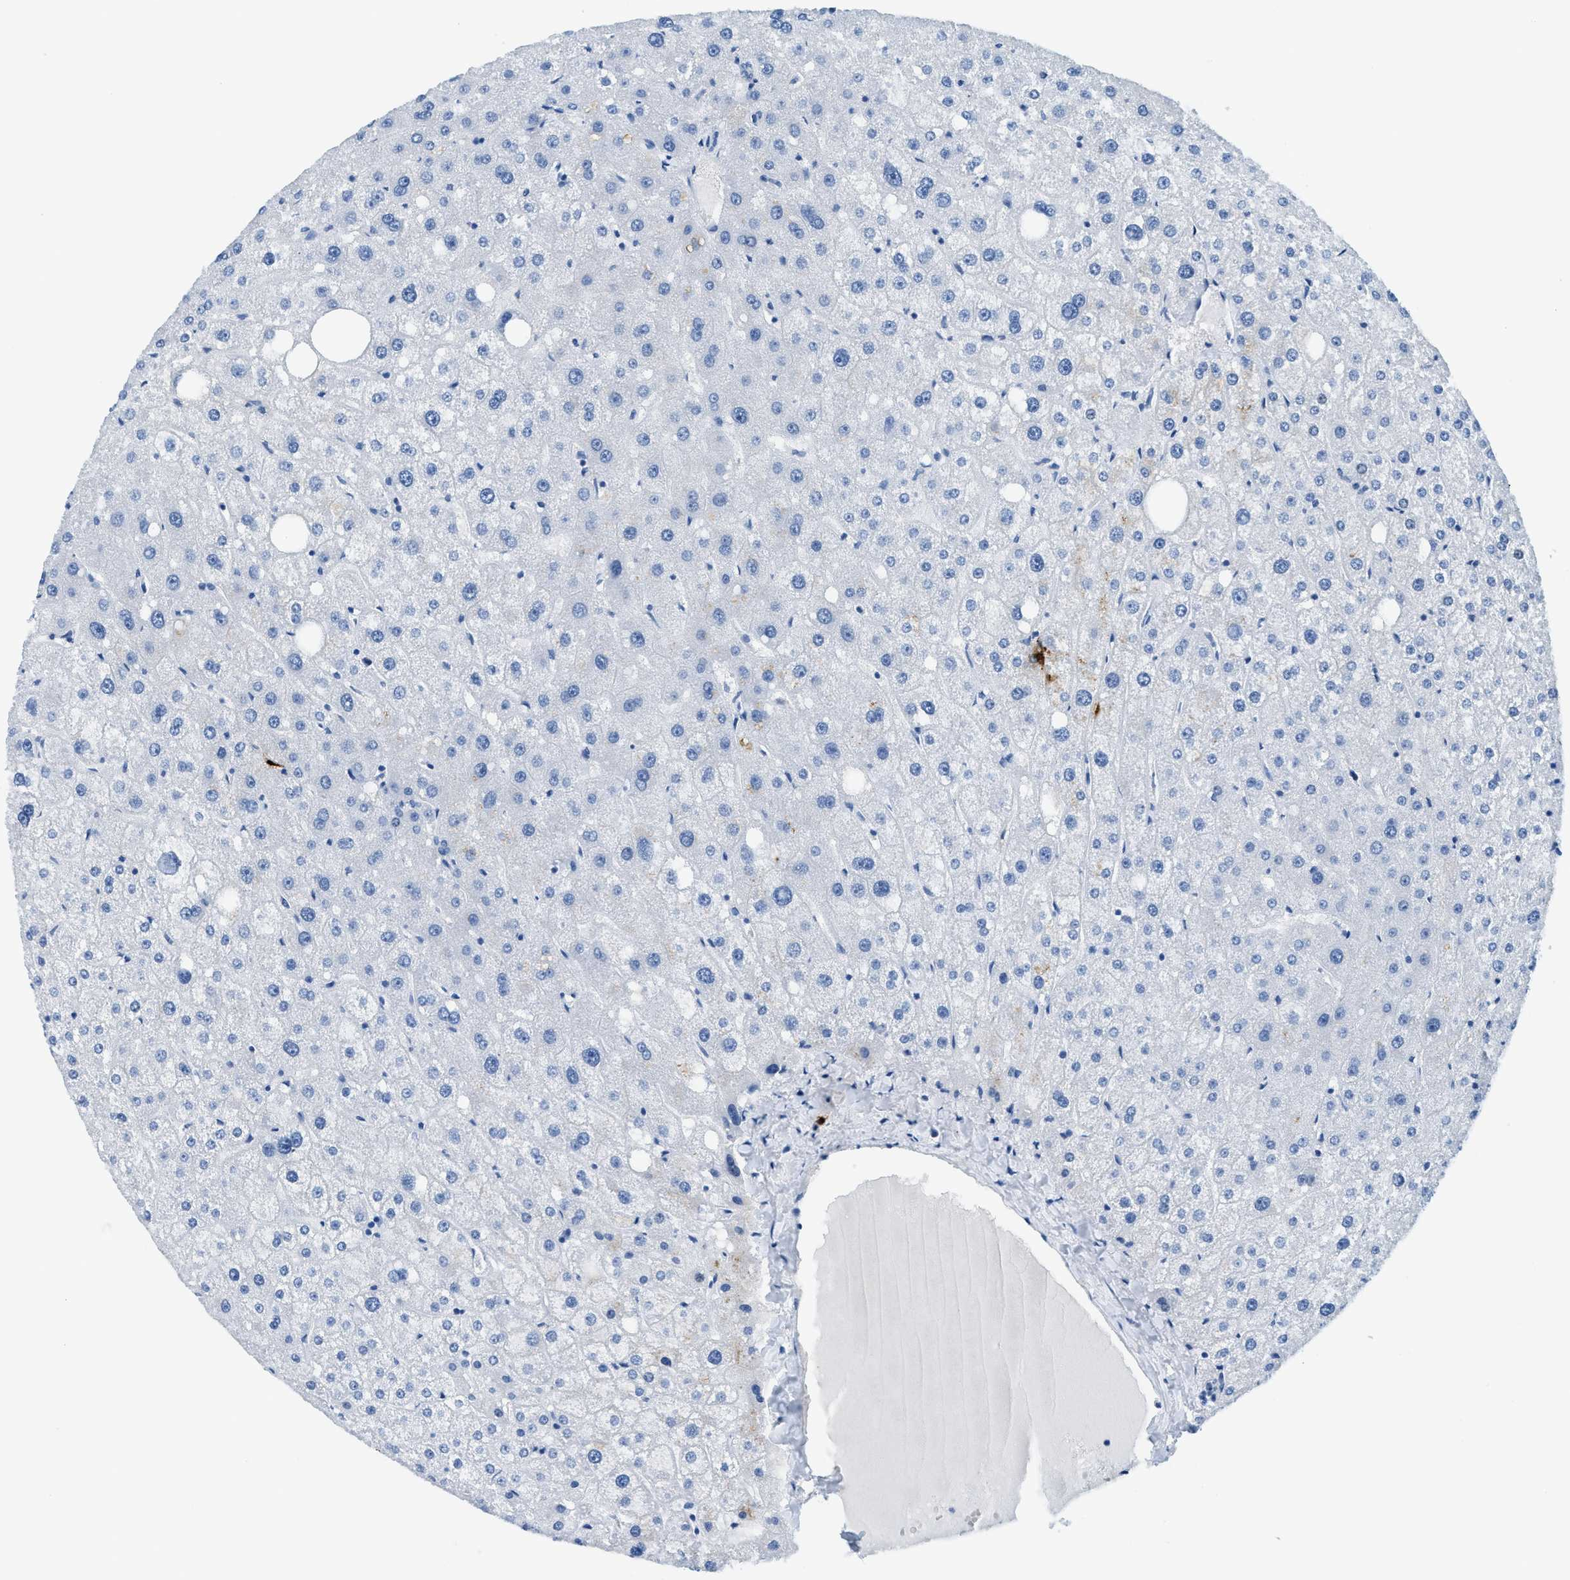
{"staining": {"intensity": "negative", "quantity": "none", "location": "none"}, "tissue": "liver", "cell_type": "Cholangiocytes", "image_type": "normal", "snomed": [{"axis": "morphology", "description": "Normal tissue, NOS"}, {"axis": "topography", "description": "Liver"}], "caption": "A high-resolution histopathology image shows immunohistochemistry staining of normal liver, which reveals no significant expression in cholangiocytes. (Immunohistochemistry, brightfield microscopy, high magnification).", "gene": "TPSAB1", "patient": {"sex": "male", "age": 73}}